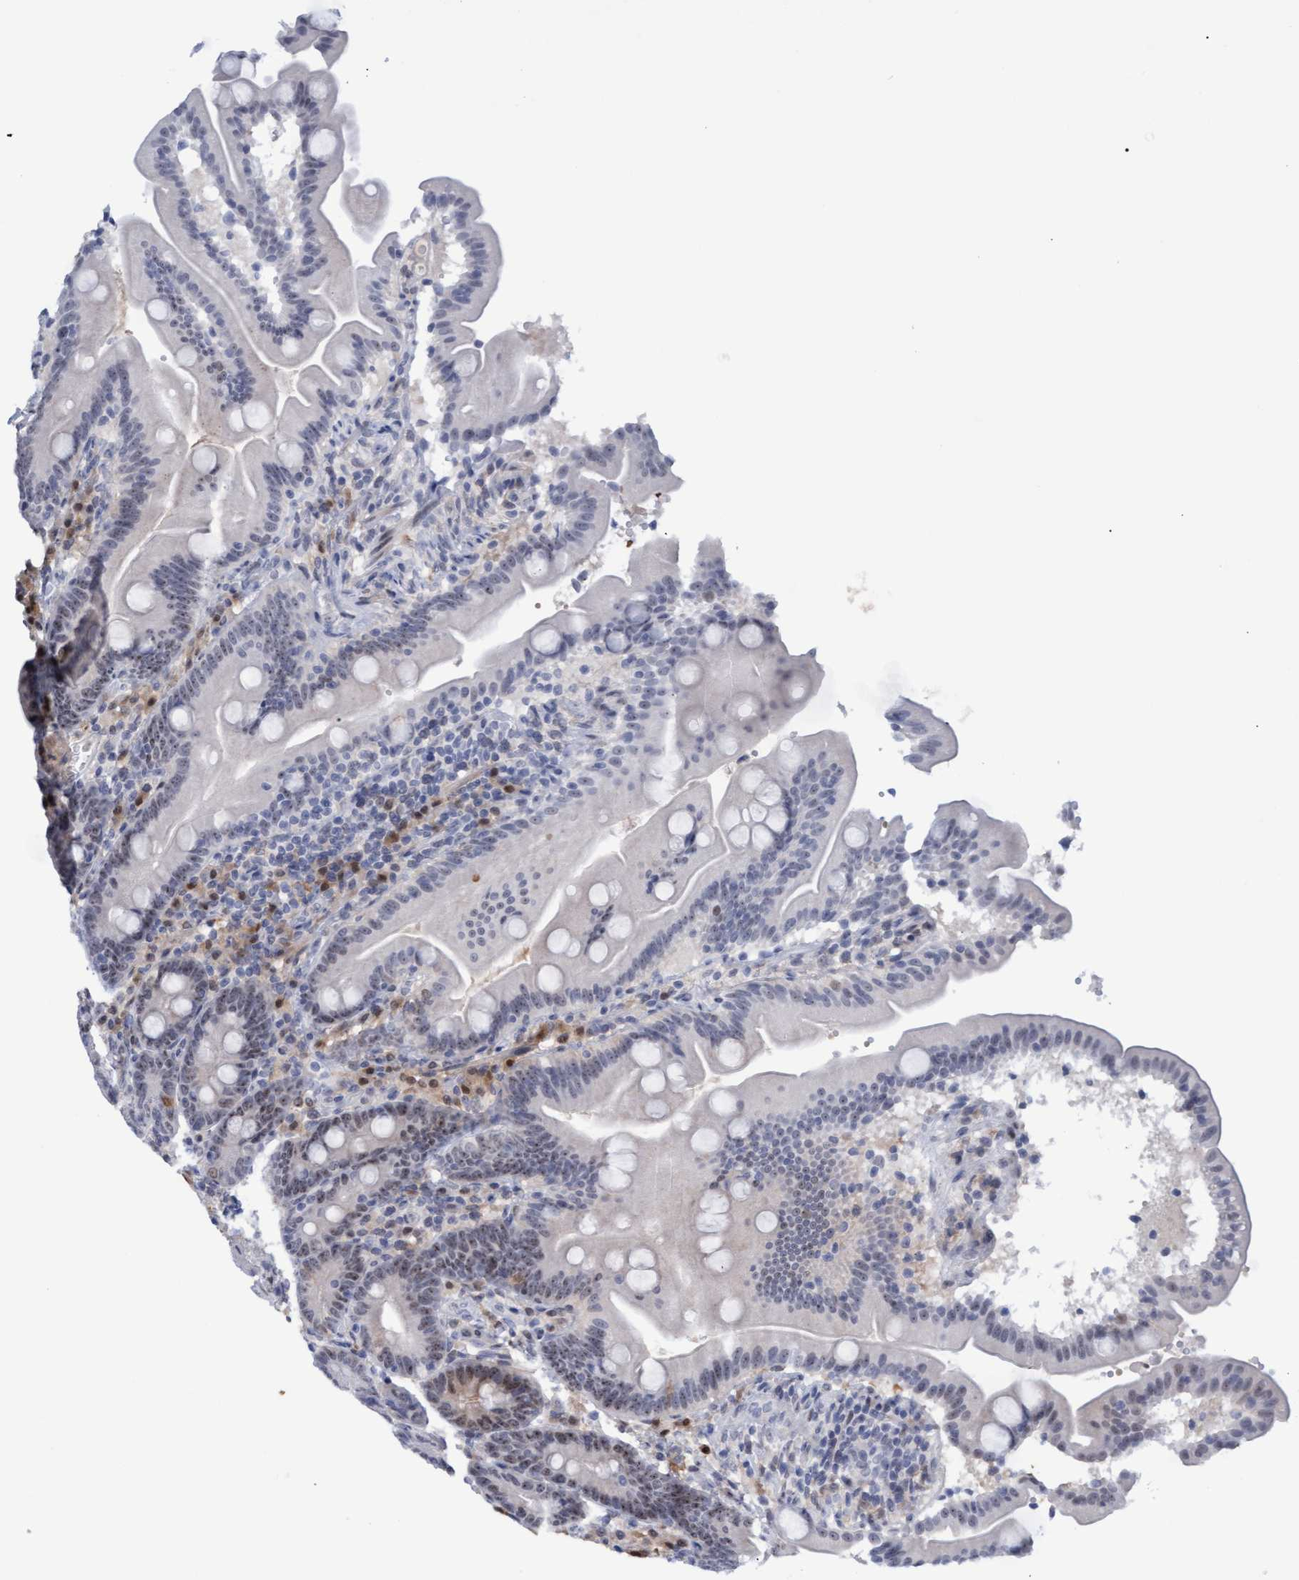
{"staining": {"intensity": "weak", "quantity": "<25%", "location": "nuclear"}, "tissue": "duodenum", "cell_type": "Glandular cells", "image_type": "normal", "snomed": [{"axis": "morphology", "description": "Normal tissue, NOS"}, {"axis": "topography", "description": "Duodenum"}], "caption": "Immunohistochemical staining of unremarkable duodenum shows no significant positivity in glandular cells. The staining was performed using DAB (3,3'-diaminobenzidine) to visualize the protein expression in brown, while the nuclei were stained in blue with hematoxylin (Magnification: 20x).", "gene": "PINX1", "patient": {"sex": "male", "age": 54}}